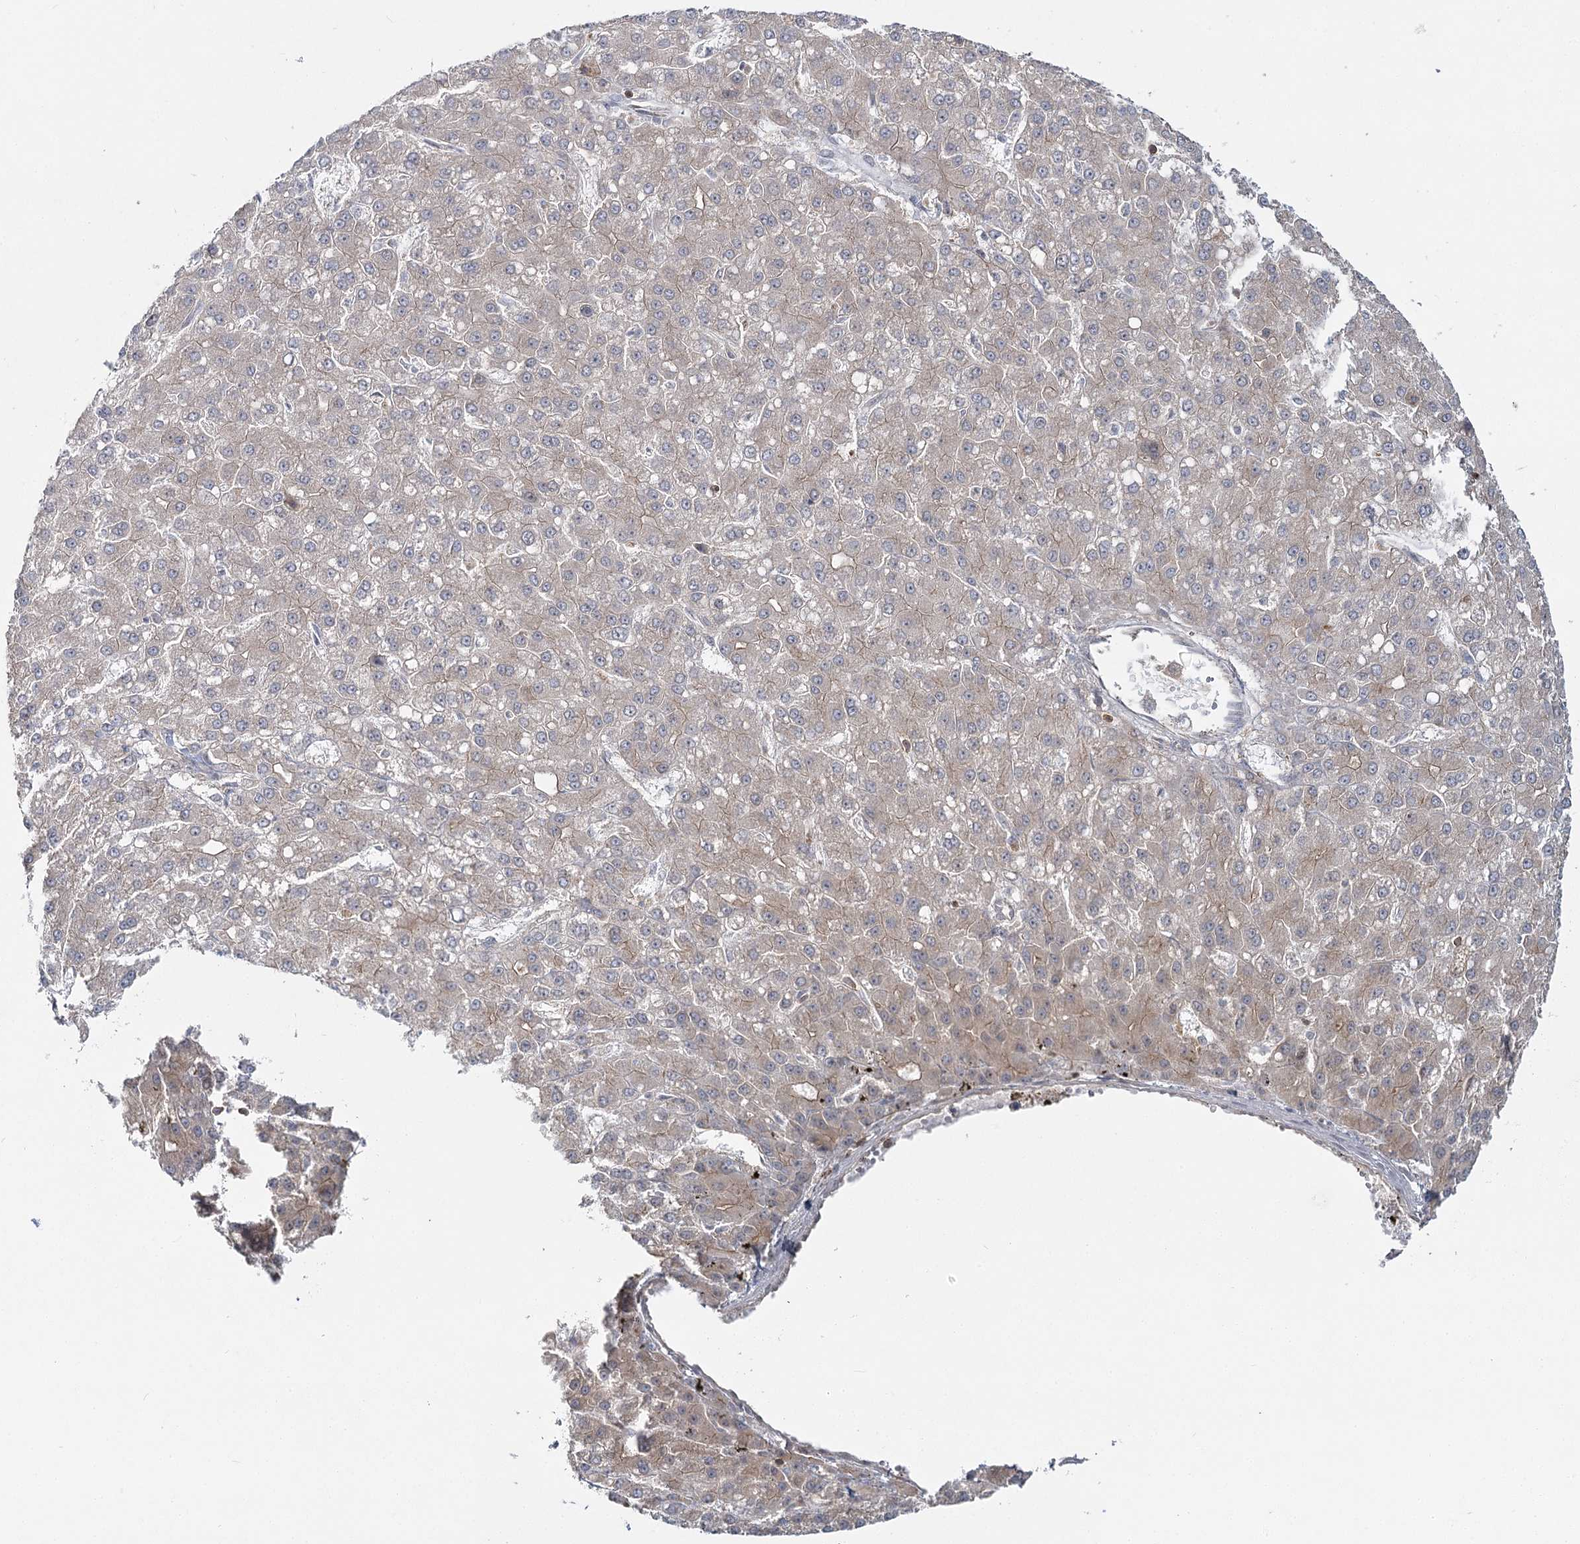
{"staining": {"intensity": "weak", "quantity": "<25%", "location": "cytoplasmic/membranous"}, "tissue": "liver cancer", "cell_type": "Tumor cells", "image_type": "cancer", "snomed": [{"axis": "morphology", "description": "Carcinoma, Hepatocellular, NOS"}, {"axis": "topography", "description": "Liver"}], "caption": "DAB (3,3'-diaminobenzidine) immunohistochemical staining of liver cancer exhibits no significant expression in tumor cells.", "gene": "FAM120B", "patient": {"sex": "male", "age": 67}}